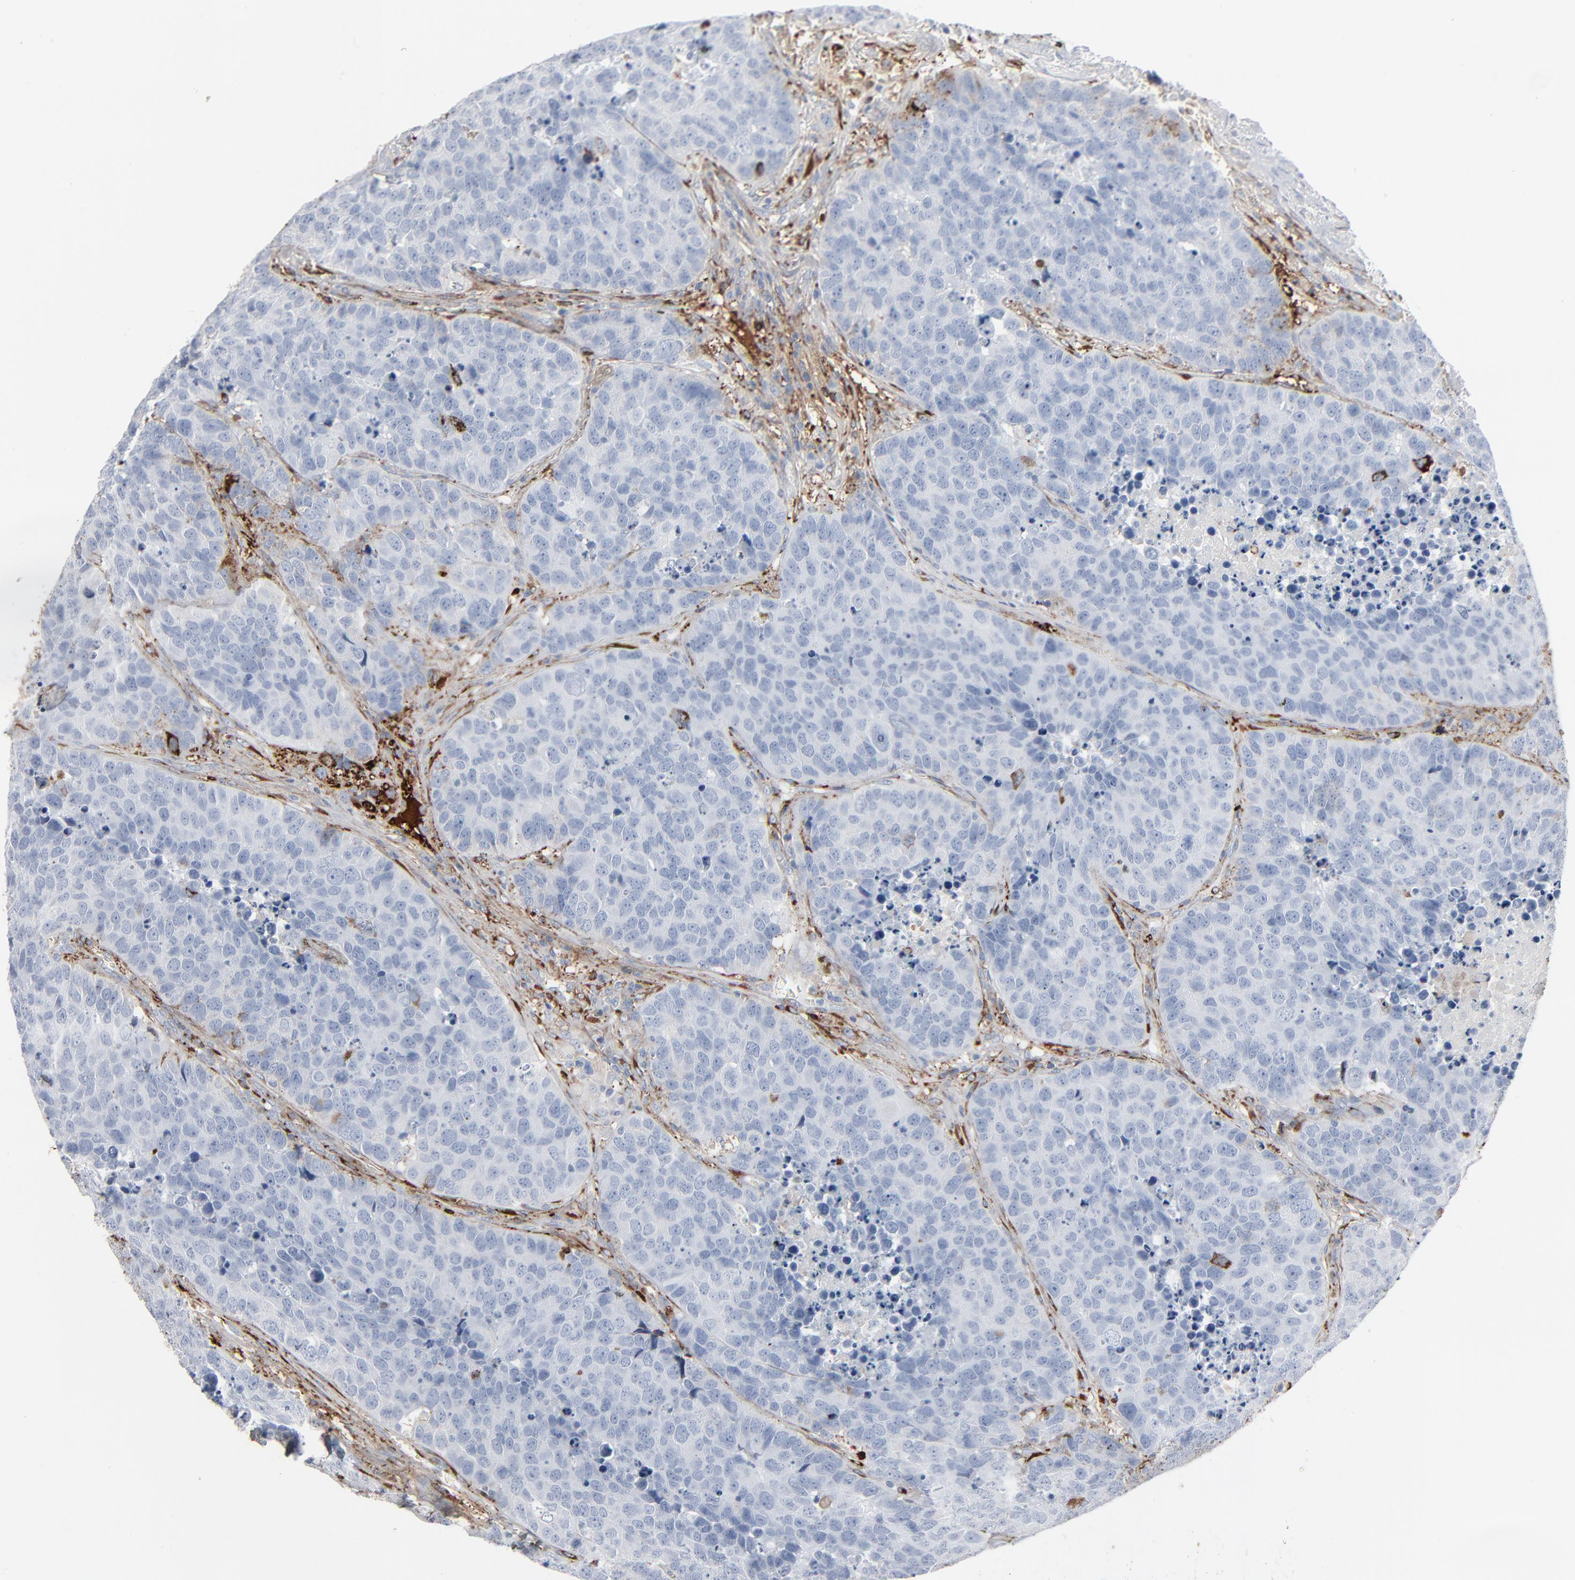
{"staining": {"intensity": "negative", "quantity": "none", "location": "none"}, "tissue": "carcinoid", "cell_type": "Tumor cells", "image_type": "cancer", "snomed": [{"axis": "morphology", "description": "Carcinoid, malignant, NOS"}, {"axis": "topography", "description": "Lung"}], "caption": "IHC of carcinoid reveals no staining in tumor cells. The staining is performed using DAB (3,3'-diaminobenzidine) brown chromogen with nuclei counter-stained in using hematoxylin.", "gene": "BGN", "patient": {"sex": "male", "age": 60}}